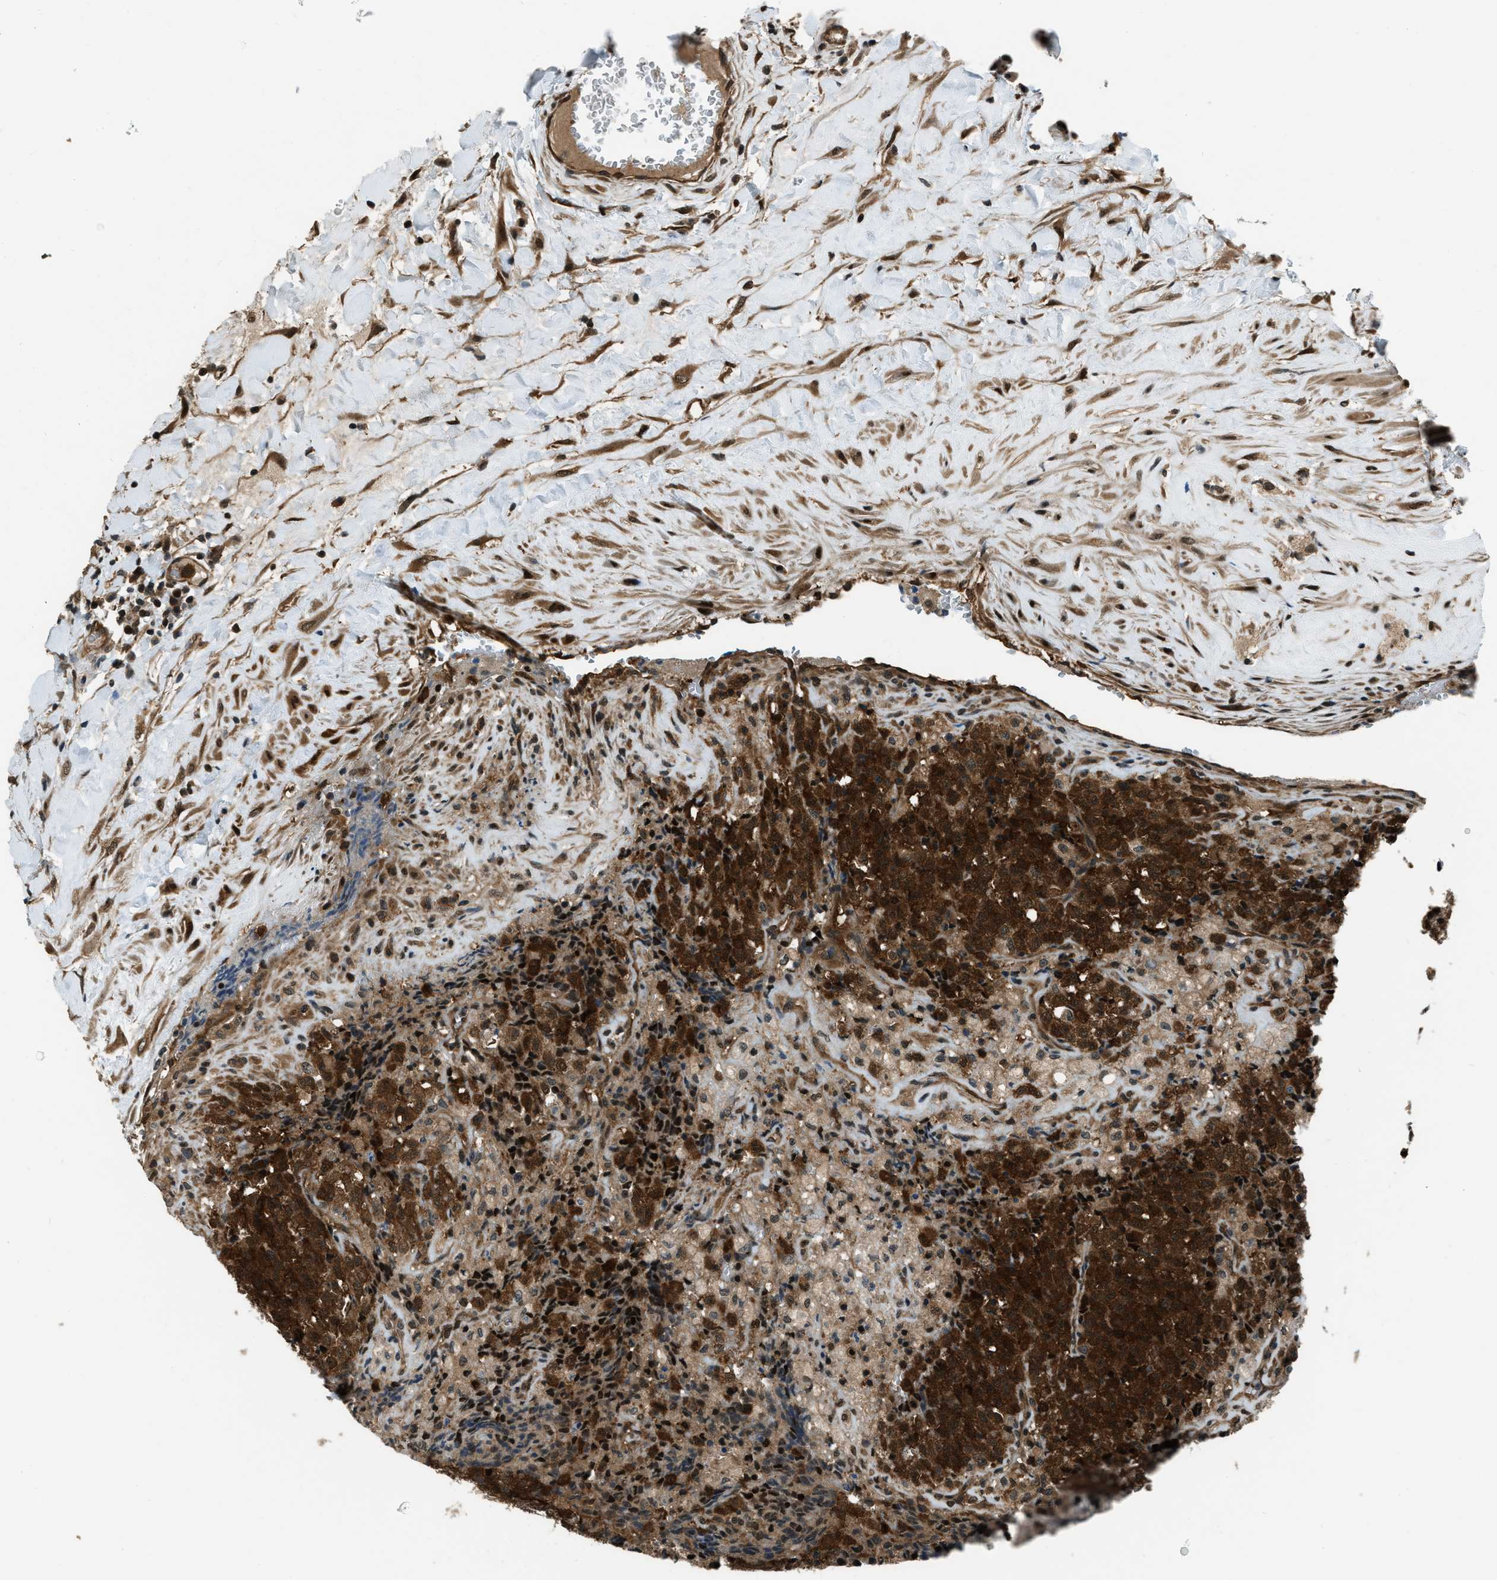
{"staining": {"intensity": "strong", "quantity": ">75%", "location": "cytoplasmic/membranous,nuclear"}, "tissue": "testis cancer", "cell_type": "Tumor cells", "image_type": "cancer", "snomed": [{"axis": "morphology", "description": "Seminoma, NOS"}, {"axis": "topography", "description": "Testis"}], "caption": "Protein staining of testis seminoma tissue reveals strong cytoplasmic/membranous and nuclear positivity in about >75% of tumor cells. (Brightfield microscopy of DAB IHC at high magnification).", "gene": "NUDCD3", "patient": {"sex": "male", "age": 59}}